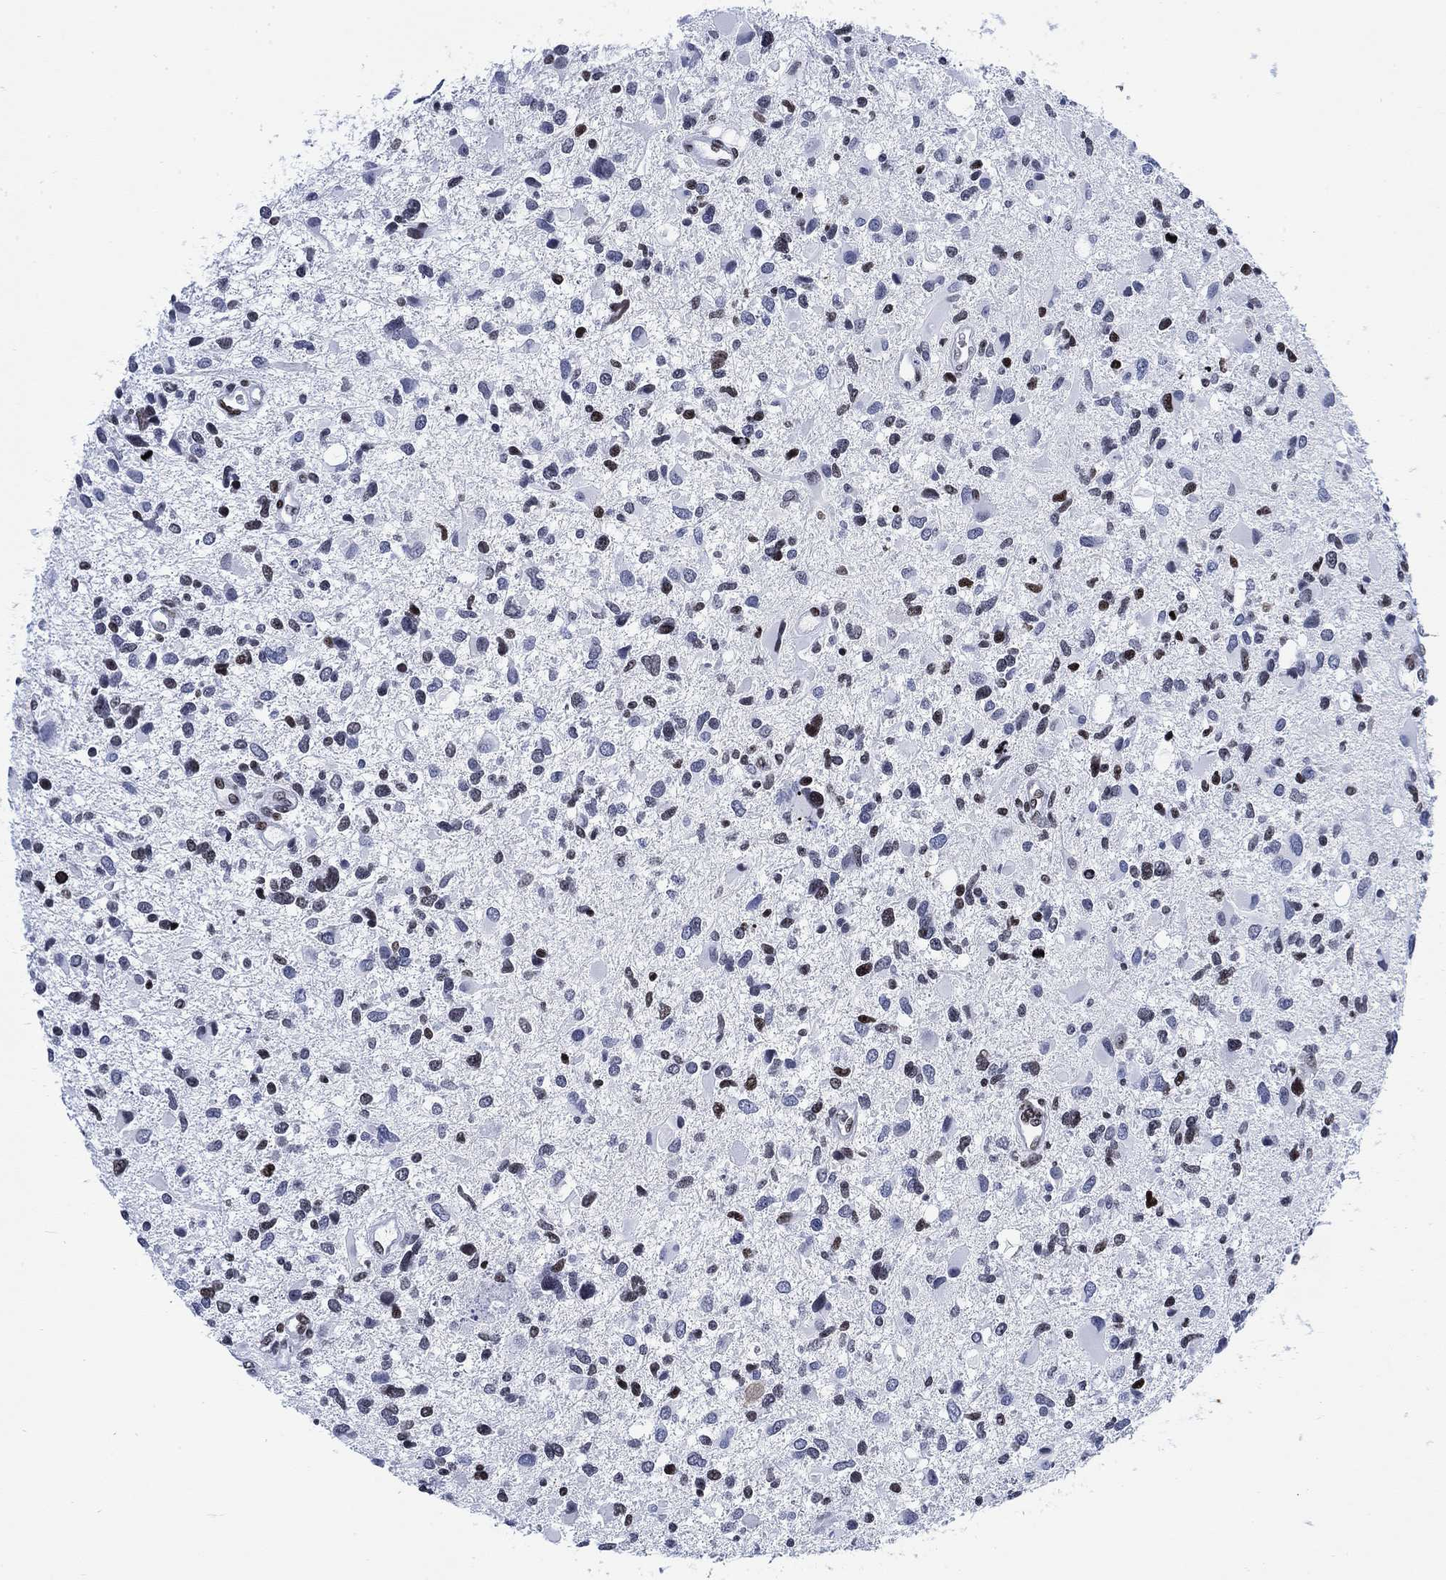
{"staining": {"intensity": "moderate", "quantity": "<25%", "location": "nuclear"}, "tissue": "glioma", "cell_type": "Tumor cells", "image_type": "cancer", "snomed": [{"axis": "morphology", "description": "Glioma, malignant, Low grade"}, {"axis": "topography", "description": "Brain"}], "caption": "Immunohistochemical staining of malignant low-grade glioma reveals moderate nuclear protein expression in approximately <25% of tumor cells. The staining was performed using DAB (3,3'-diaminobenzidine), with brown indicating positive protein expression. Nuclei are stained blue with hematoxylin.", "gene": "H1-10", "patient": {"sex": "female", "age": 32}}